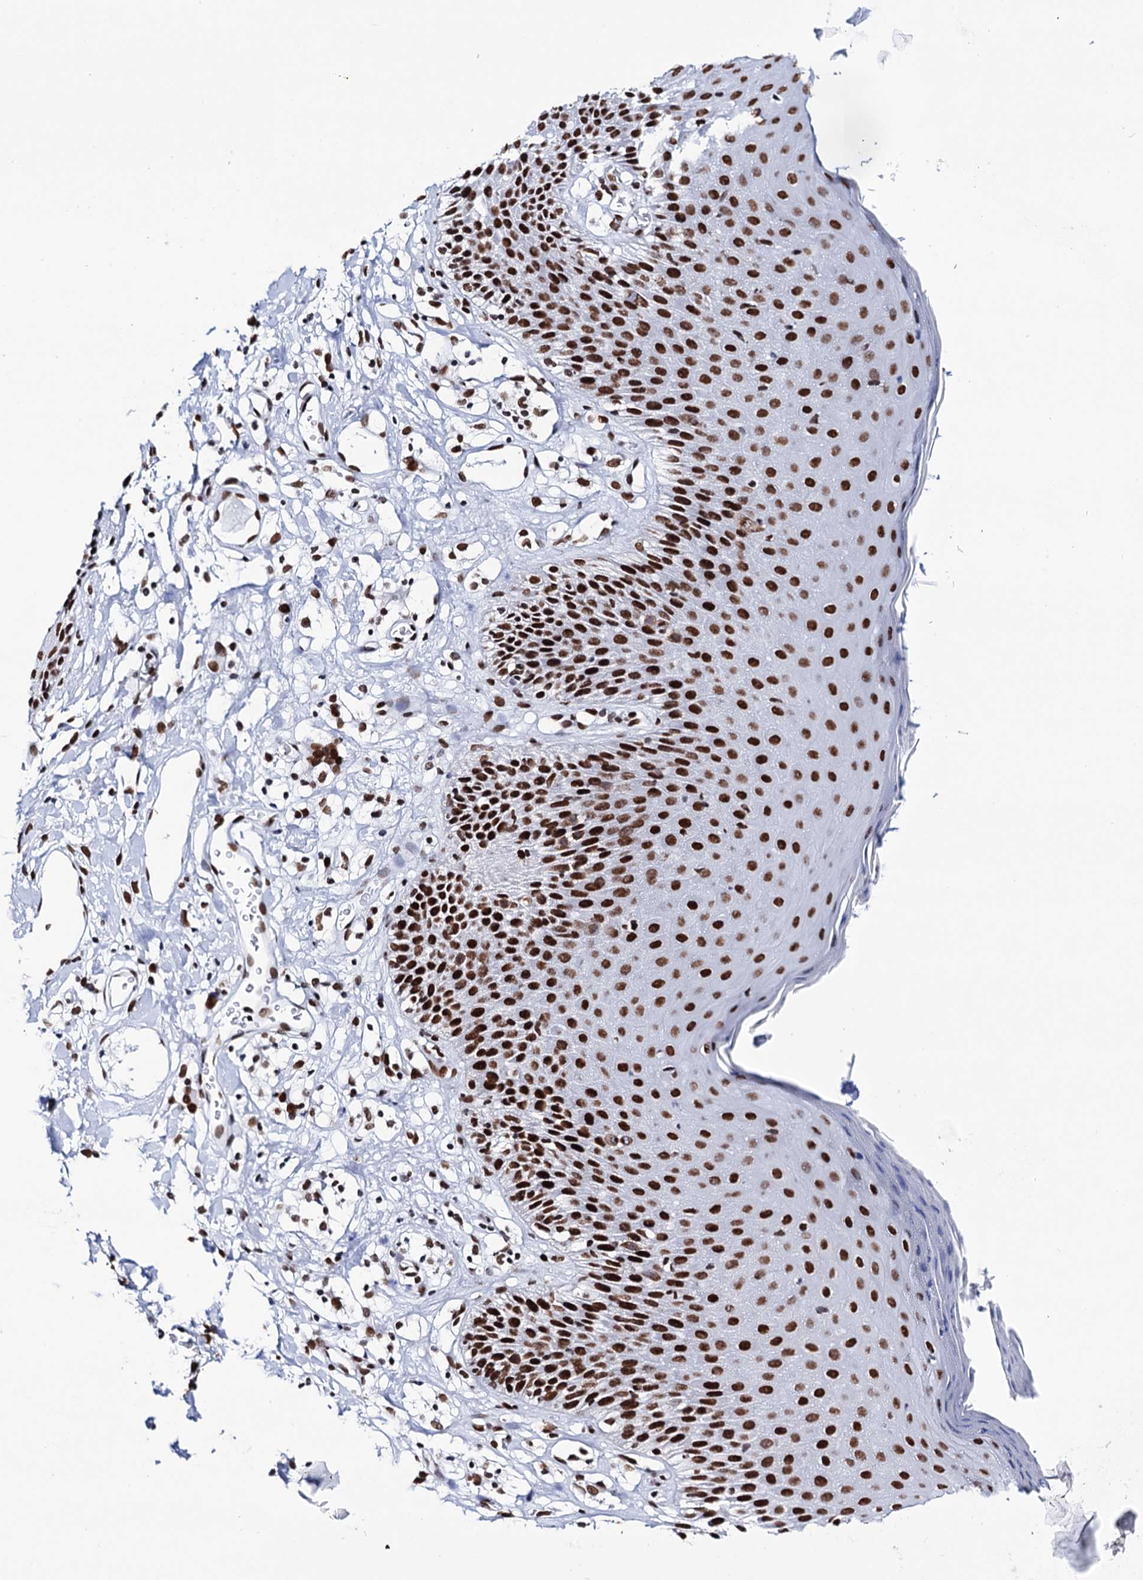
{"staining": {"intensity": "strong", "quantity": ">75%", "location": "nuclear"}, "tissue": "skin", "cell_type": "Epidermal cells", "image_type": "normal", "snomed": [{"axis": "morphology", "description": "Normal tissue, NOS"}, {"axis": "topography", "description": "Vulva"}], "caption": "IHC histopathology image of benign human skin stained for a protein (brown), which displays high levels of strong nuclear expression in about >75% of epidermal cells.", "gene": "MATR3", "patient": {"sex": "female", "age": 68}}